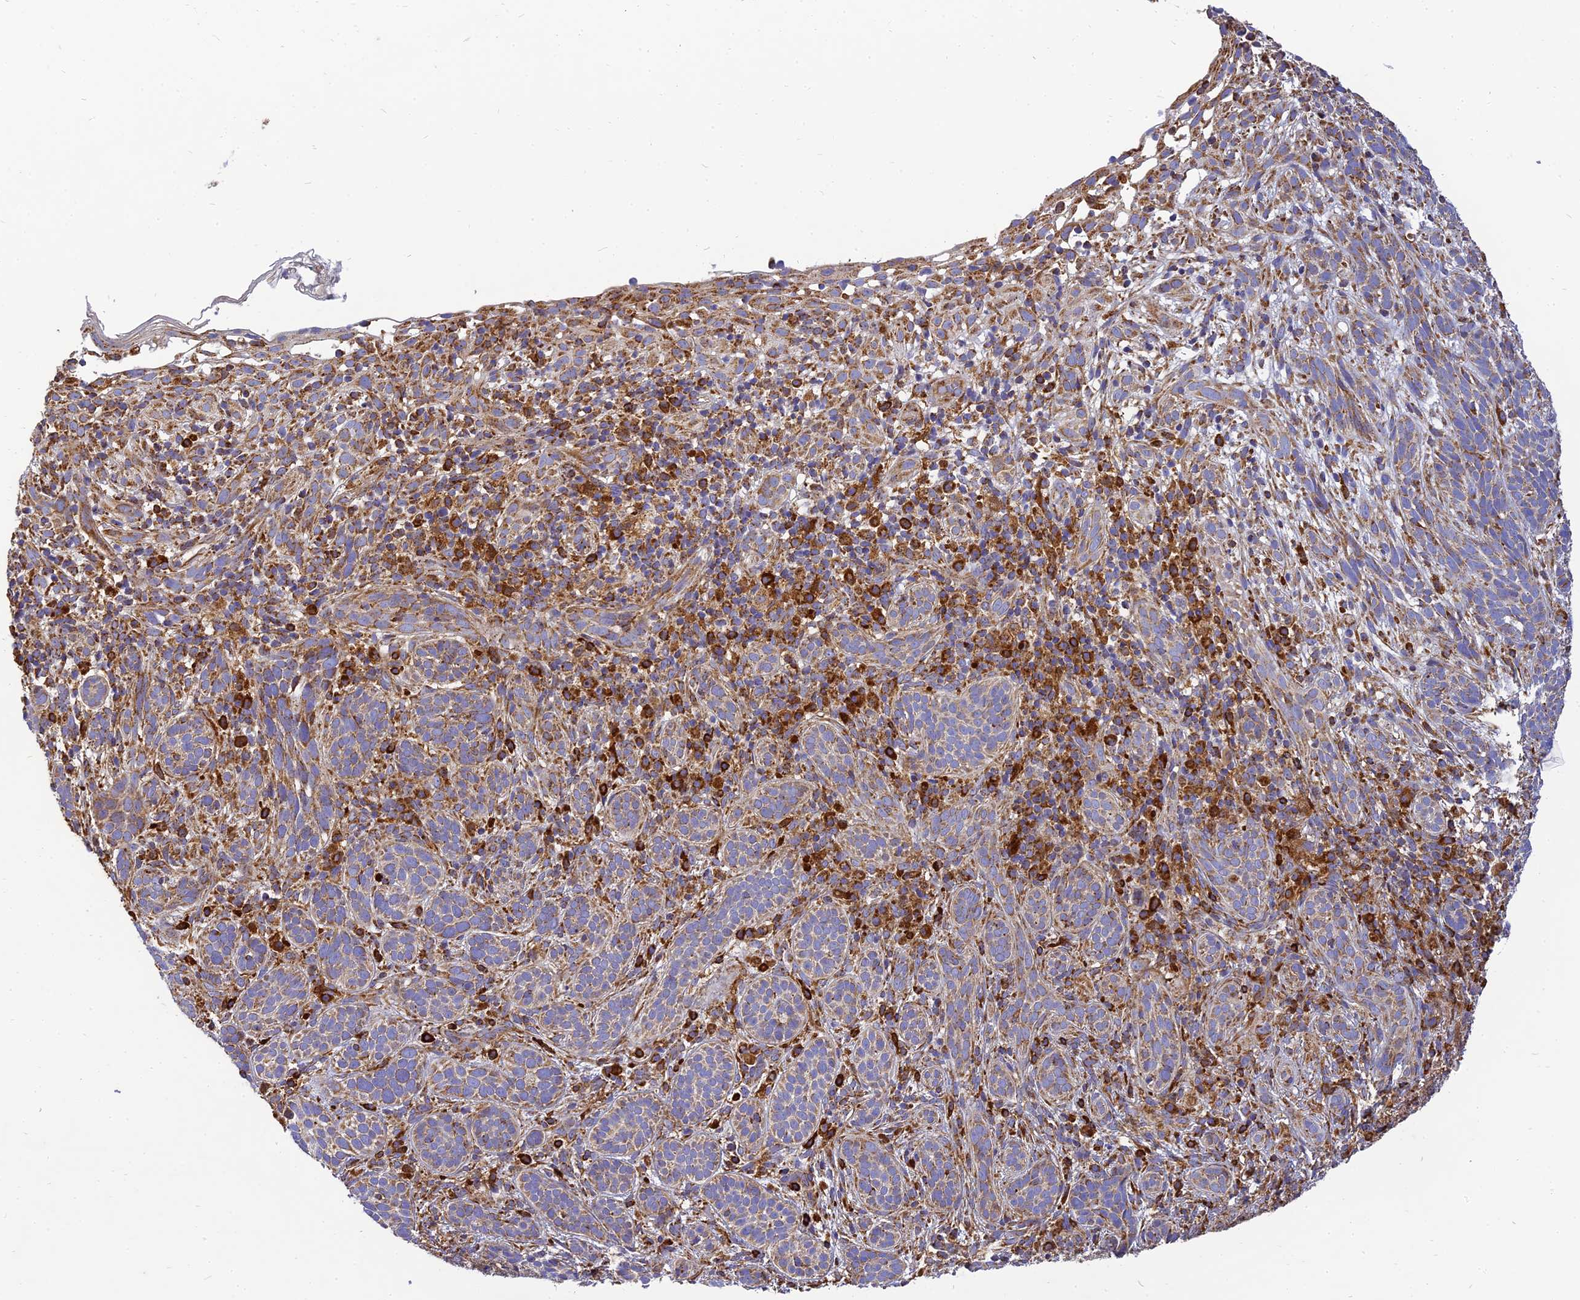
{"staining": {"intensity": "moderate", "quantity": ">75%", "location": "cytoplasmic/membranous"}, "tissue": "skin cancer", "cell_type": "Tumor cells", "image_type": "cancer", "snomed": [{"axis": "morphology", "description": "Basal cell carcinoma"}, {"axis": "topography", "description": "Skin"}], "caption": "Protein staining of basal cell carcinoma (skin) tissue displays moderate cytoplasmic/membranous staining in approximately >75% of tumor cells.", "gene": "THUMPD2", "patient": {"sex": "male", "age": 71}}